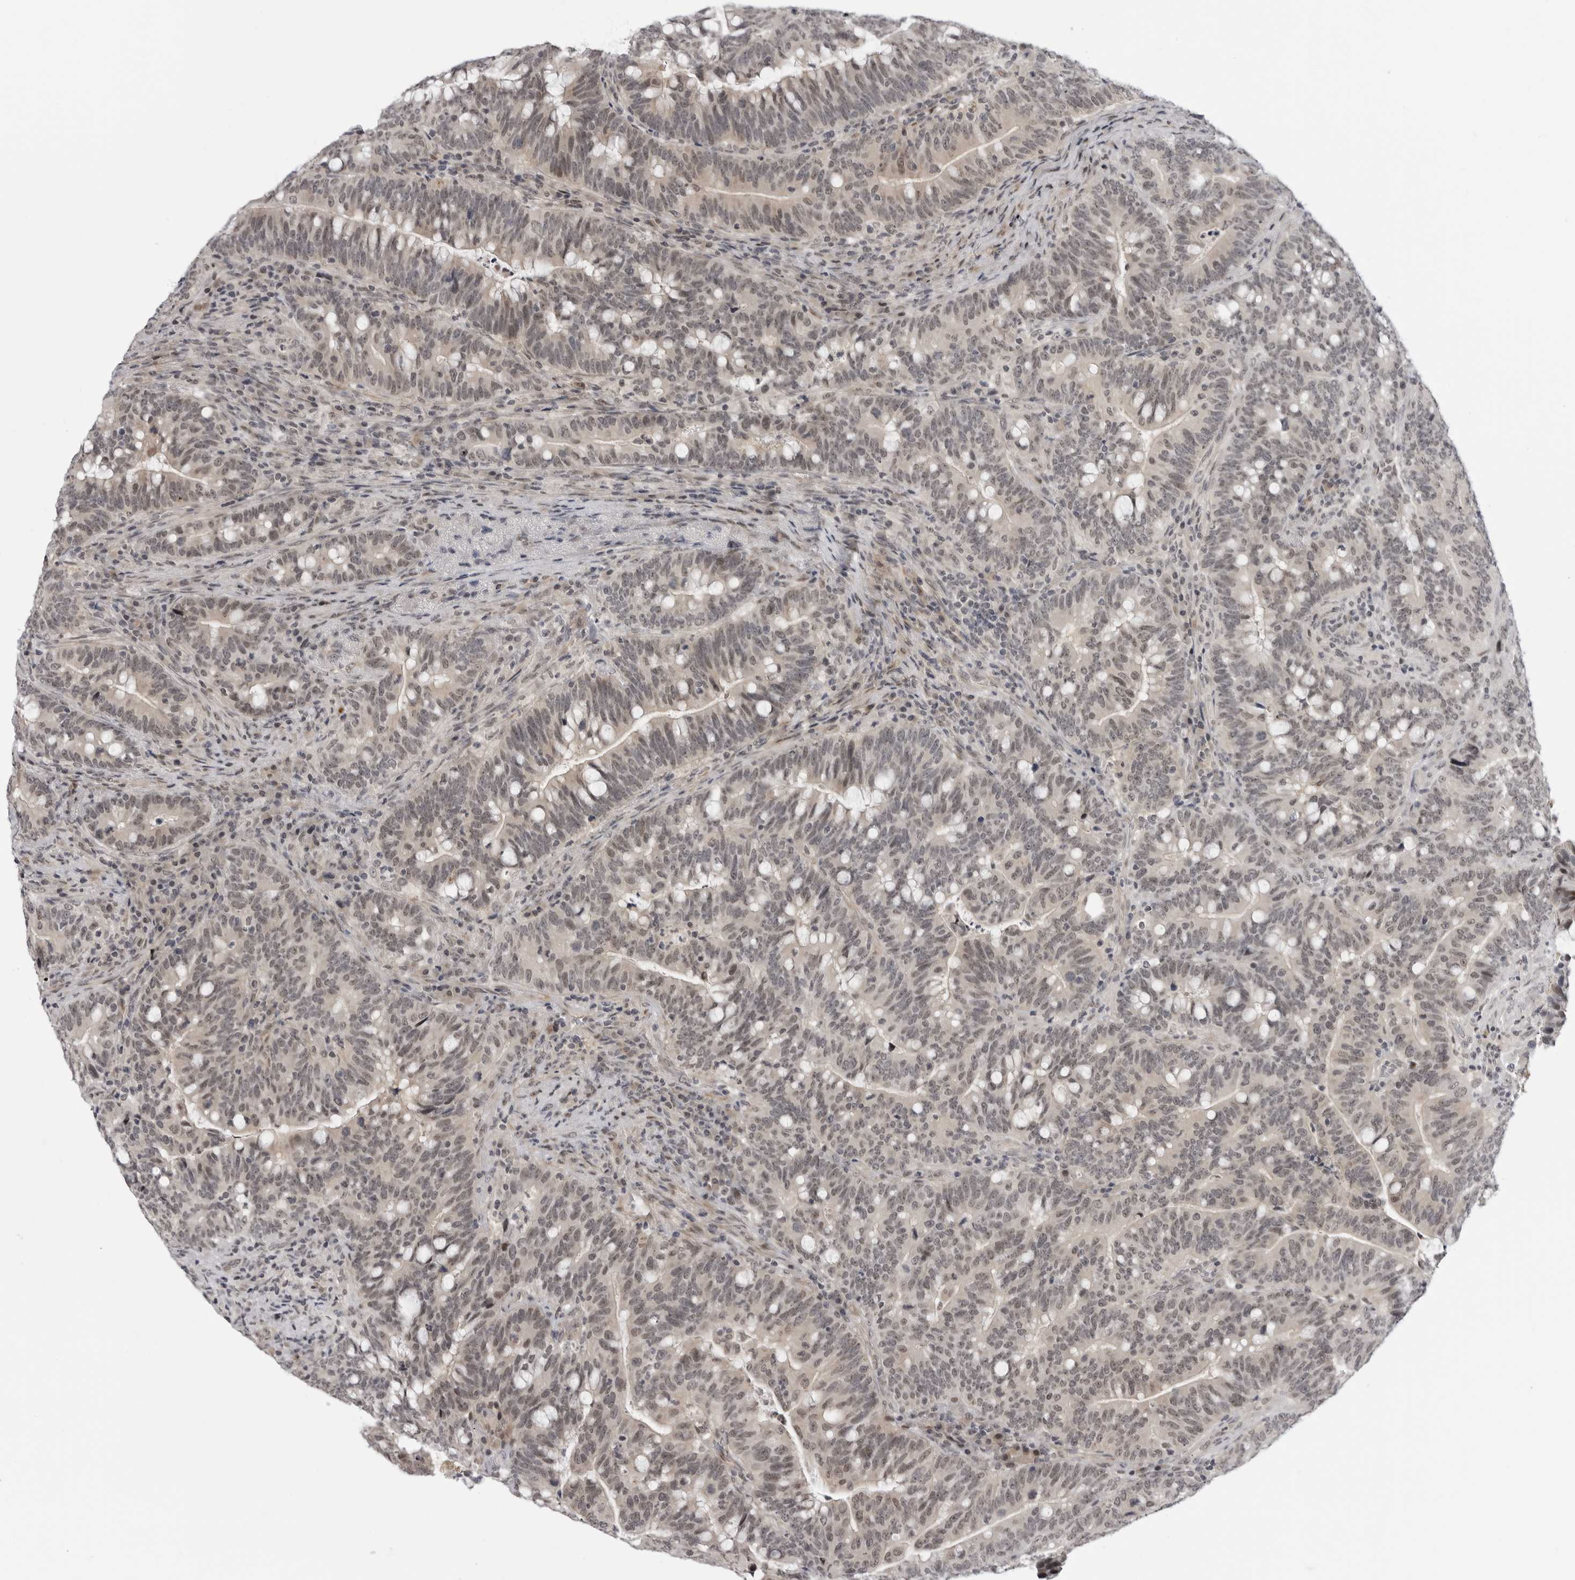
{"staining": {"intensity": "weak", "quantity": ">75%", "location": "nuclear"}, "tissue": "colorectal cancer", "cell_type": "Tumor cells", "image_type": "cancer", "snomed": [{"axis": "morphology", "description": "Adenocarcinoma, NOS"}, {"axis": "topography", "description": "Colon"}], "caption": "Colorectal adenocarcinoma stained with a brown dye reveals weak nuclear positive positivity in about >75% of tumor cells.", "gene": "ALPK2", "patient": {"sex": "female", "age": 66}}